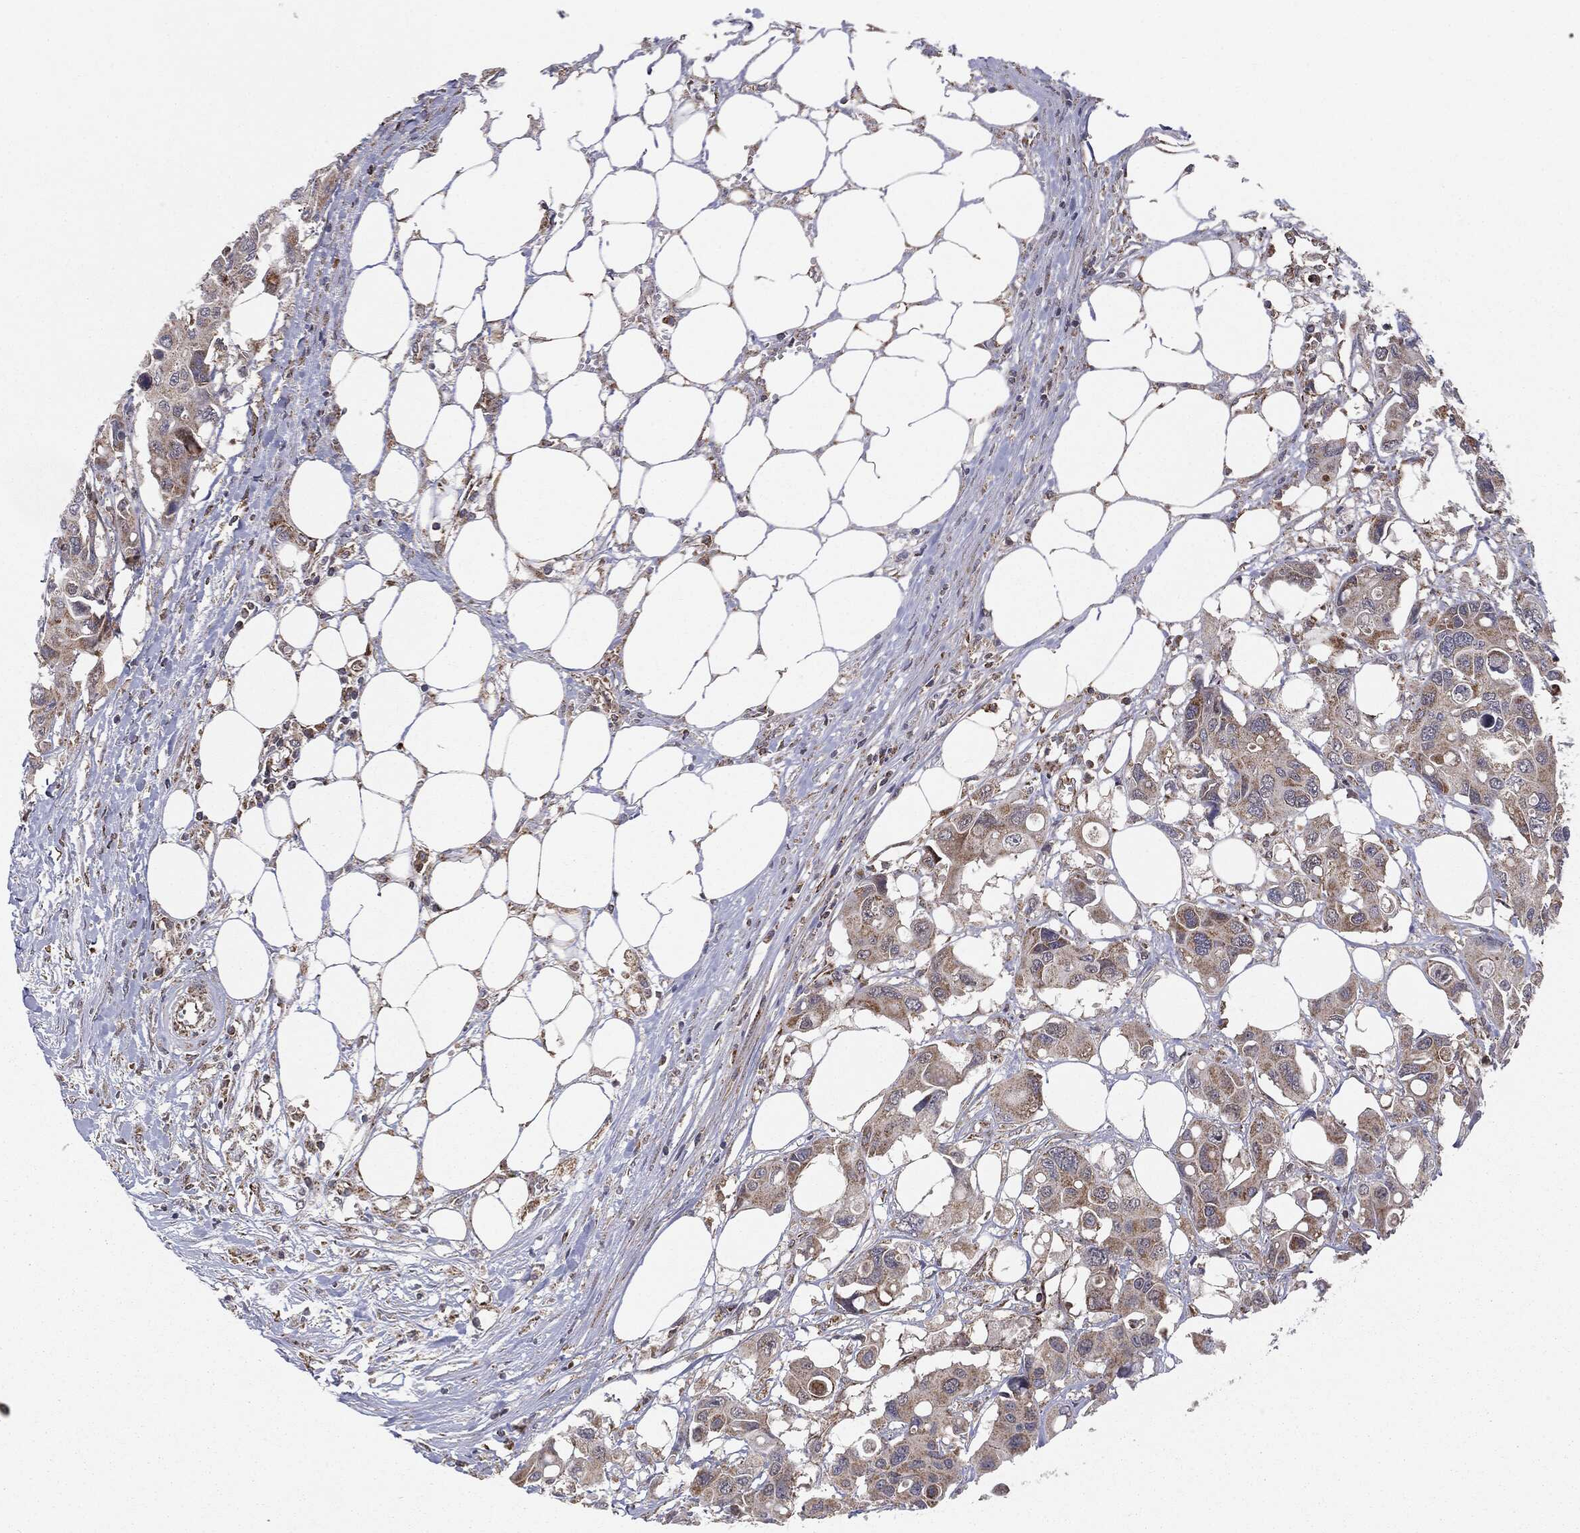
{"staining": {"intensity": "weak", "quantity": ">75%", "location": "cytoplasmic/membranous"}, "tissue": "colorectal cancer", "cell_type": "Tumor cells", "image_type": "cancer", "snomed": [{"axis": "morphology", "description": "Adenocarcinoma, NOS"}, {"axis": "topography", "description": "Colon"}], "caption": "Adenocarcinoma (colorectal) was stained to show a protein in brown. There is low levels of weak cytoplasmic/membranous expression in approximately >75% of tumor cells.", "gene": "MTOR", "patient": {"sex": "male", "age": 77}}